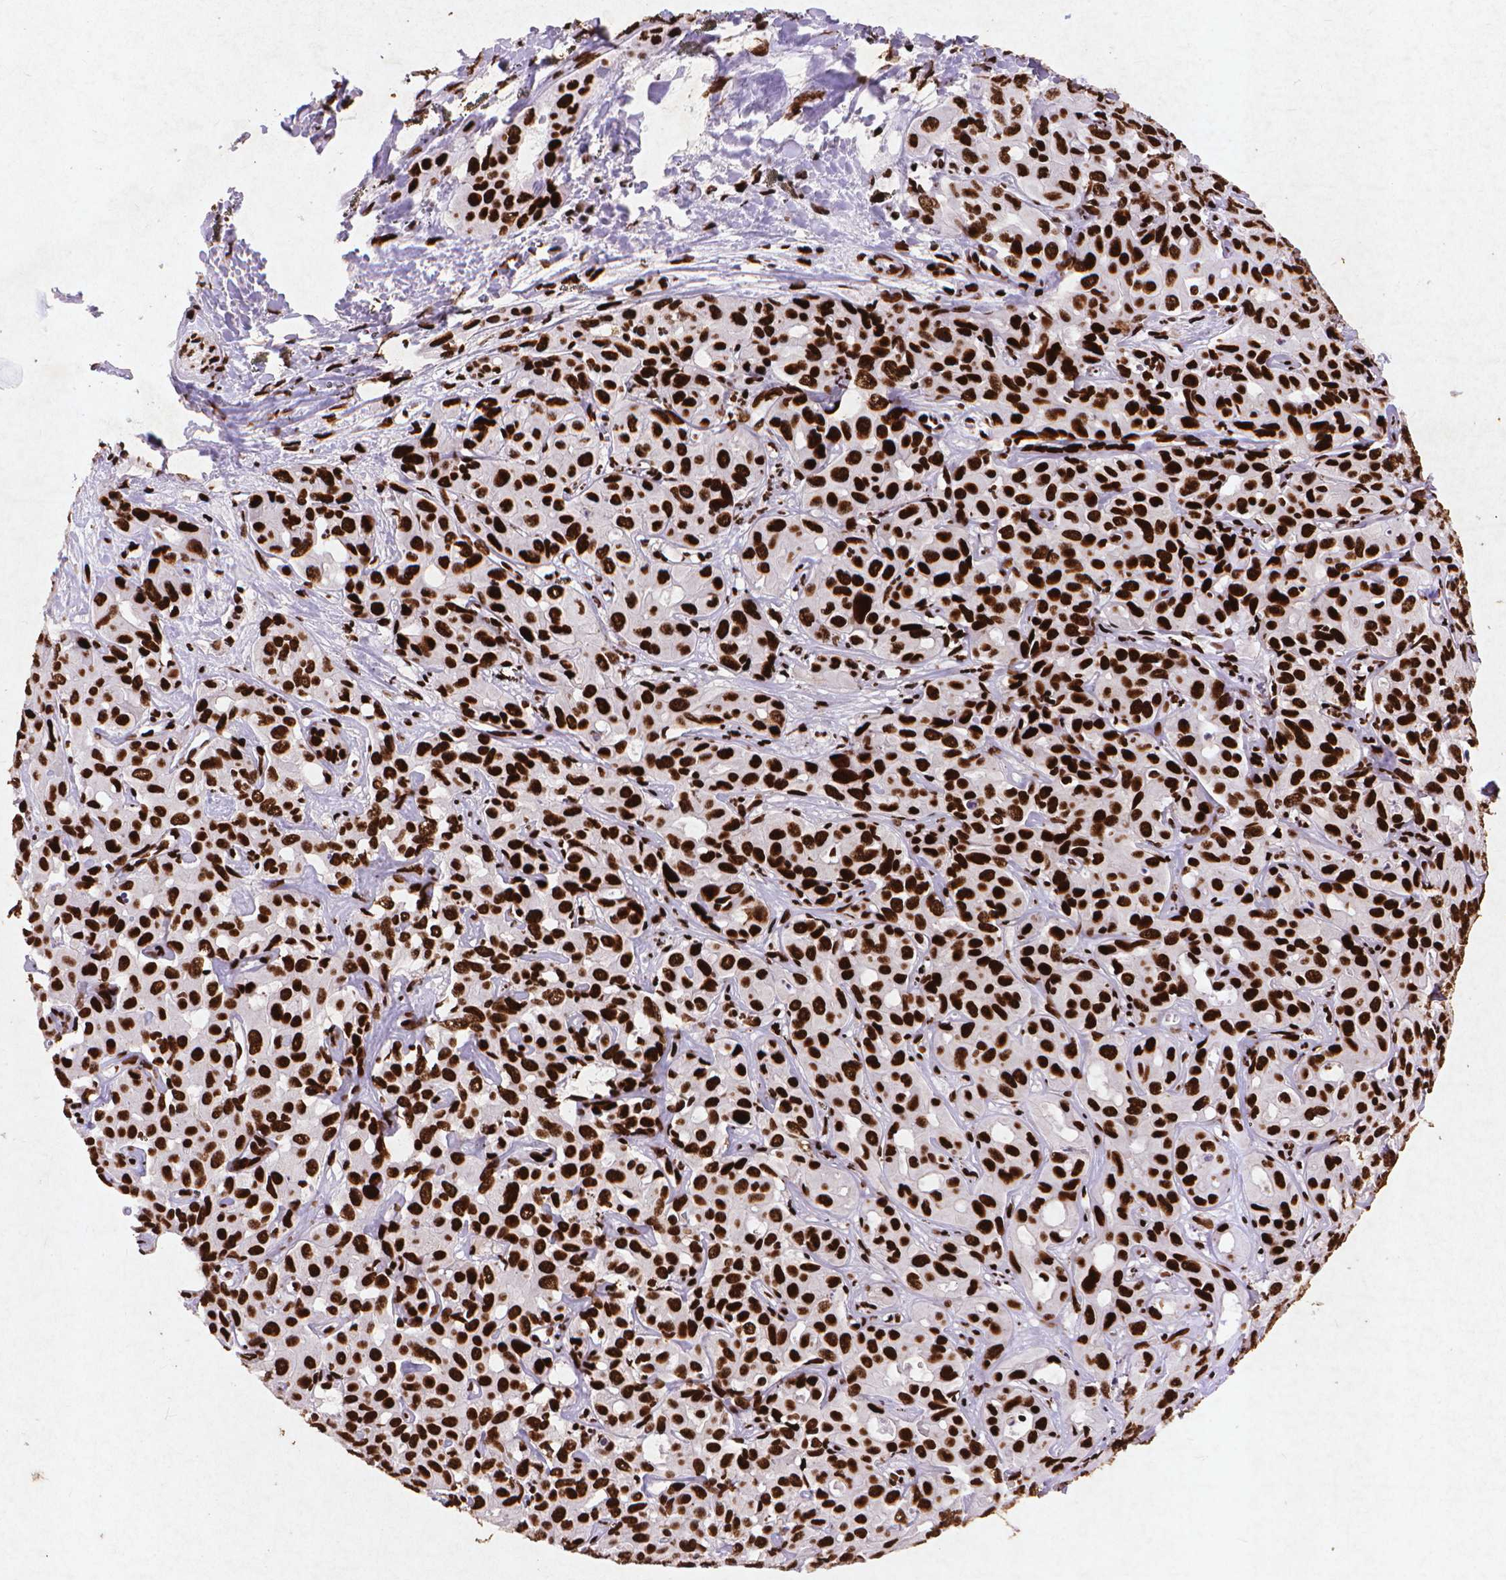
{"staining": {"intensity": "strong", "quantity": ">75%", "location": "nuclear"}, "tissue": "liver cancer", "cell_type": "Tumor cells", "image_type": "cancer", "snomed": [{"axis": "morphology", "description": "Cholangiocarcinoma"}, {"axis": "topography", "description": "Liver"}], "caption": "Immunohistochemical staining of liver cholangiocarcinoma displays high levels of strong nuclear protein positivity in about >75% of tumor cells. The staining was performed using DAB, with brown indicating positive protein expression. Nuclei are stained blue with hematoxylin.", "gene": "CITED2", "patient": {"sex": "female", "age": 60}}